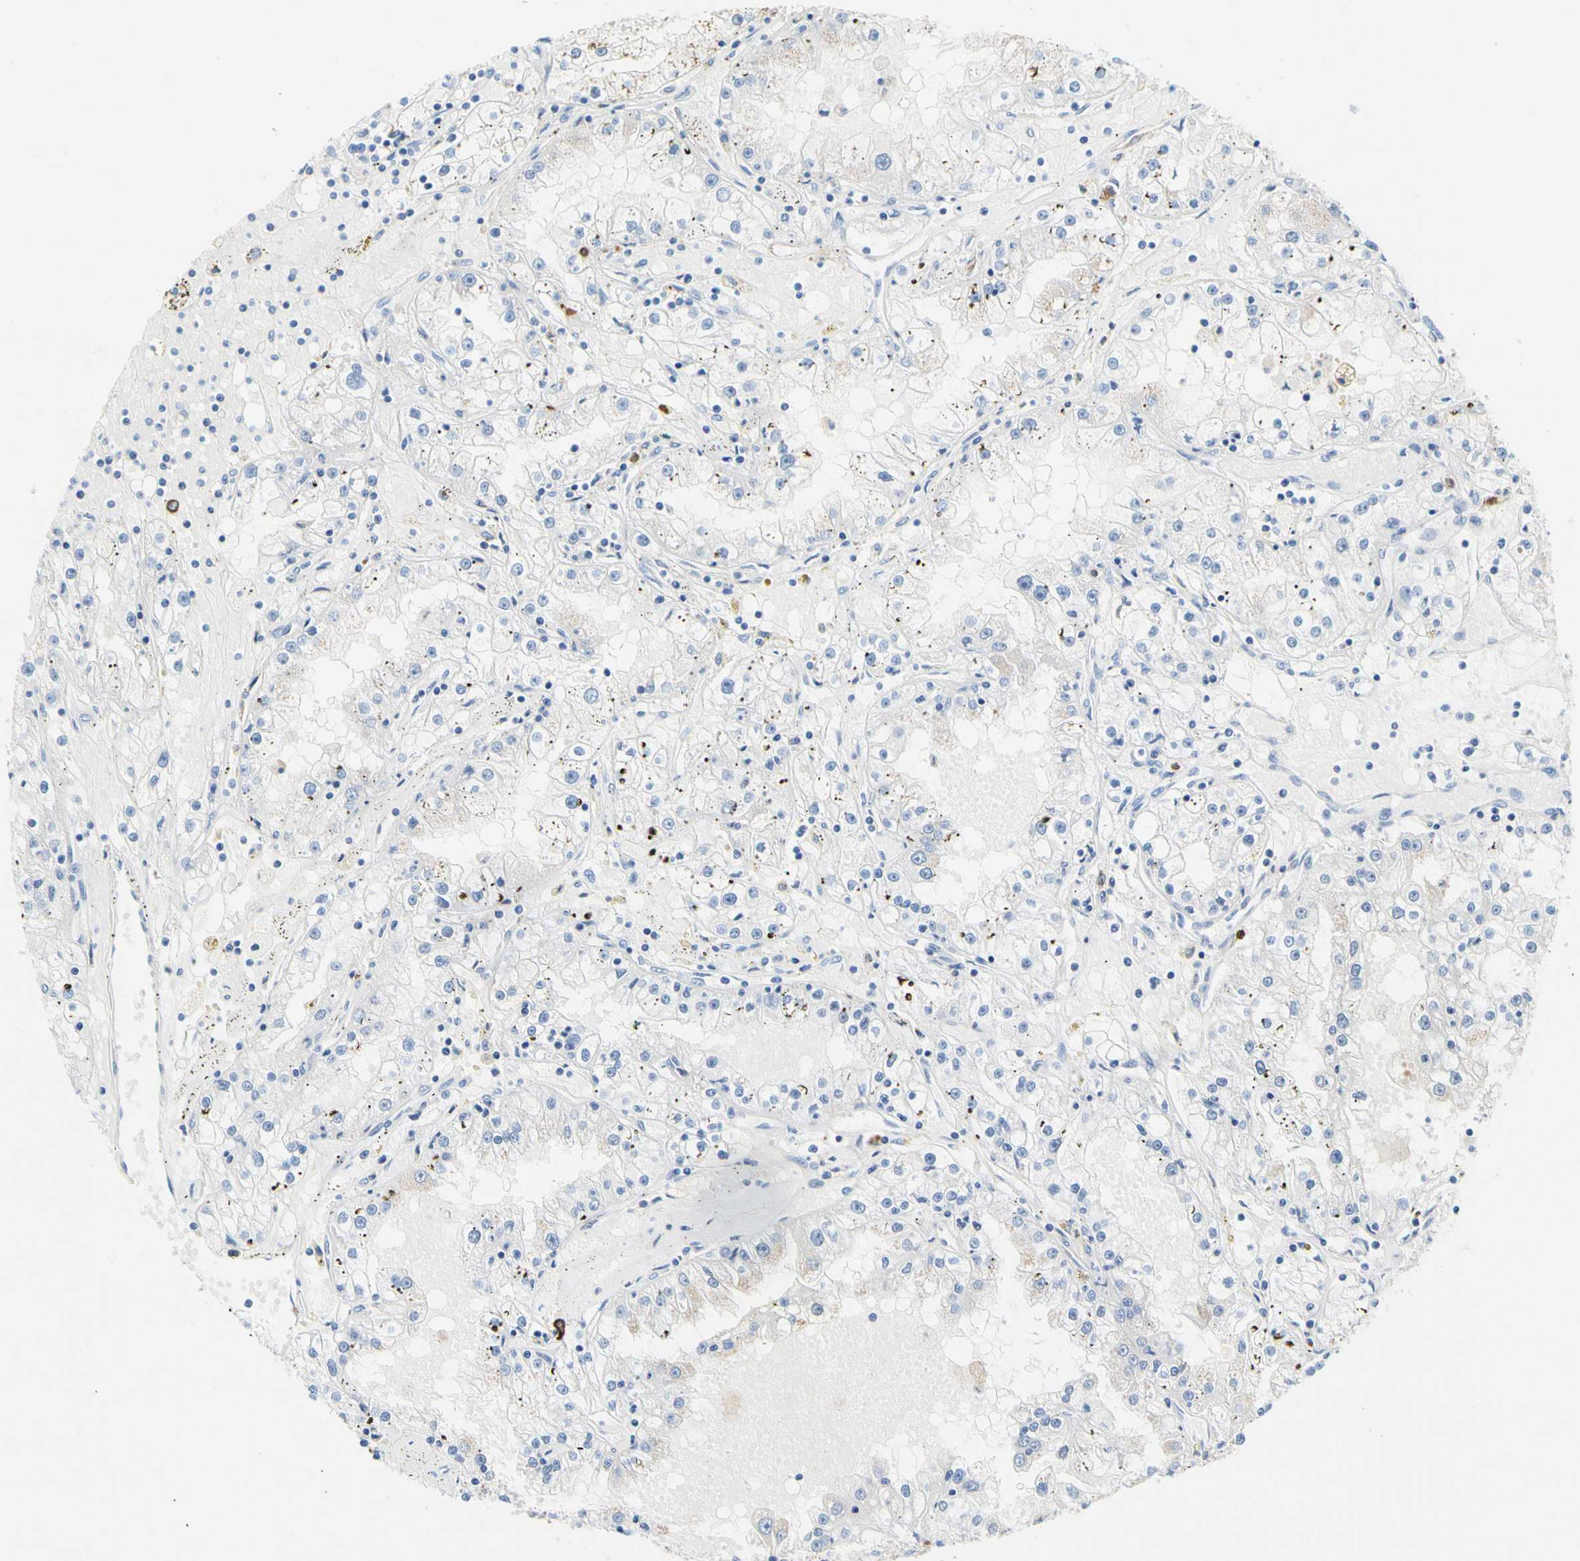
{"staining": {"intensity": "negative", "quantity": "none", "location": "none"}, "tissue": "renal cancer", "cell_type": "Tumor cells", "image_type": "cancer", "snomed": [{"axis": "morphology", "description": "Adenocarcinoma, NOS"}, {"axis": "topography", "description": "Kidney"}], "caption": "Tumor cells are negative for brown protein staining in adenocarcinoma (renal). (DAB (3,3'-diaminobenzidine) immunohistochemistry (IHC) visualized using brightfield microscopy, high magnification).", "gene": "TACC3", "patient": {"sex": "male", "age": 56}}